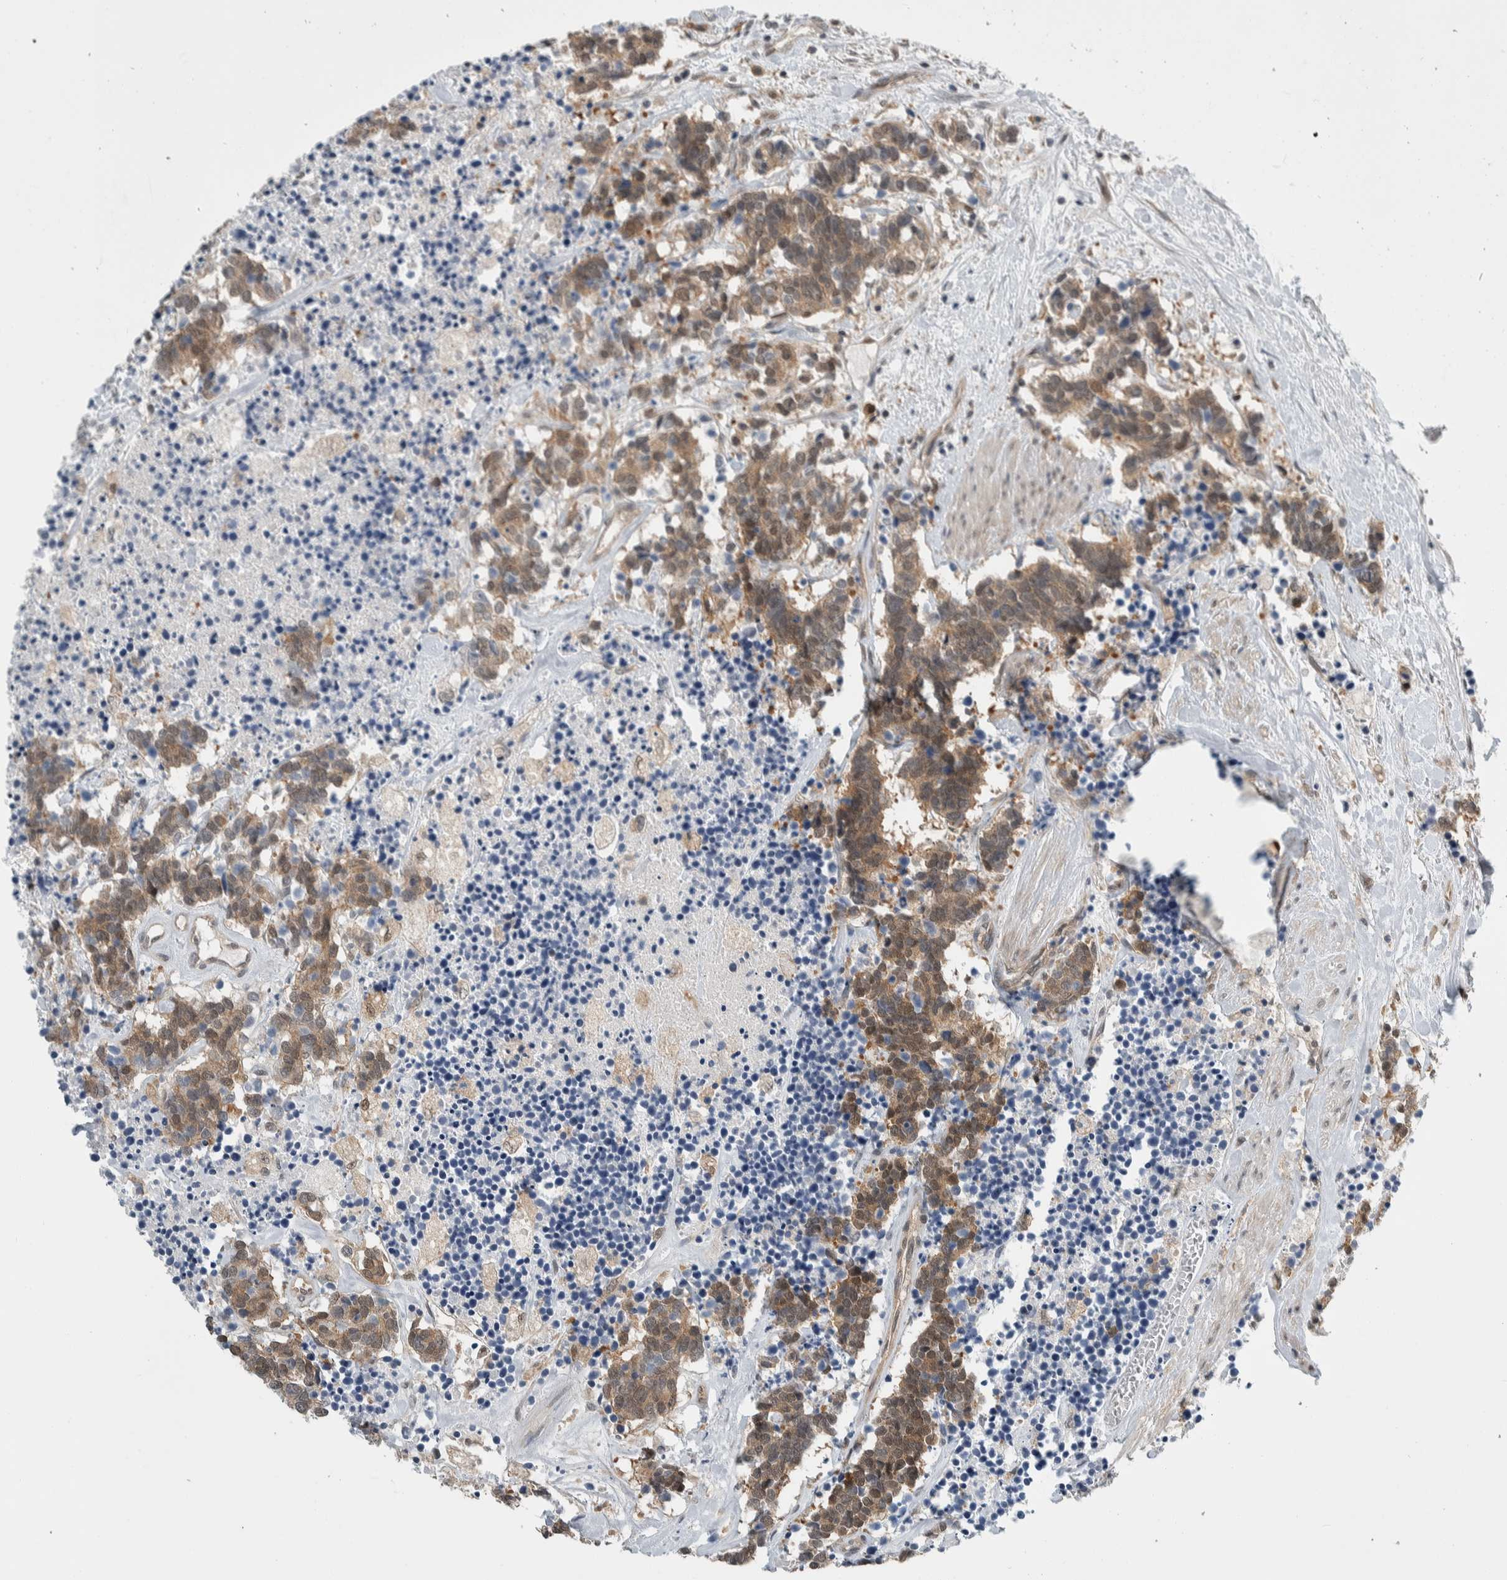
{"staining": {"intensity": "weak", "quantity": ">75%", "location": "cytoplasmic/membranous"}, "tissue": "carcinoid", "cell_type": "Tumor cells", "image_type": "cancer", "snomed": [{"axis": "morphology", "description": "Carcinoma, NOS"}, {"axis": "morphology", "description": "Carcinoid, malignant, NOS"}, {"axis": "topography", "description": "Urinary bladder"}], "caption": "Approximately >75% of tumor cells in human carcinoid demonstrate weak cytoplasmic/membranous protein expression as visualized by brown immunohistochemical staining.", "gene": "CCDC43", "patient": {"sex": "male", "age": 57}}